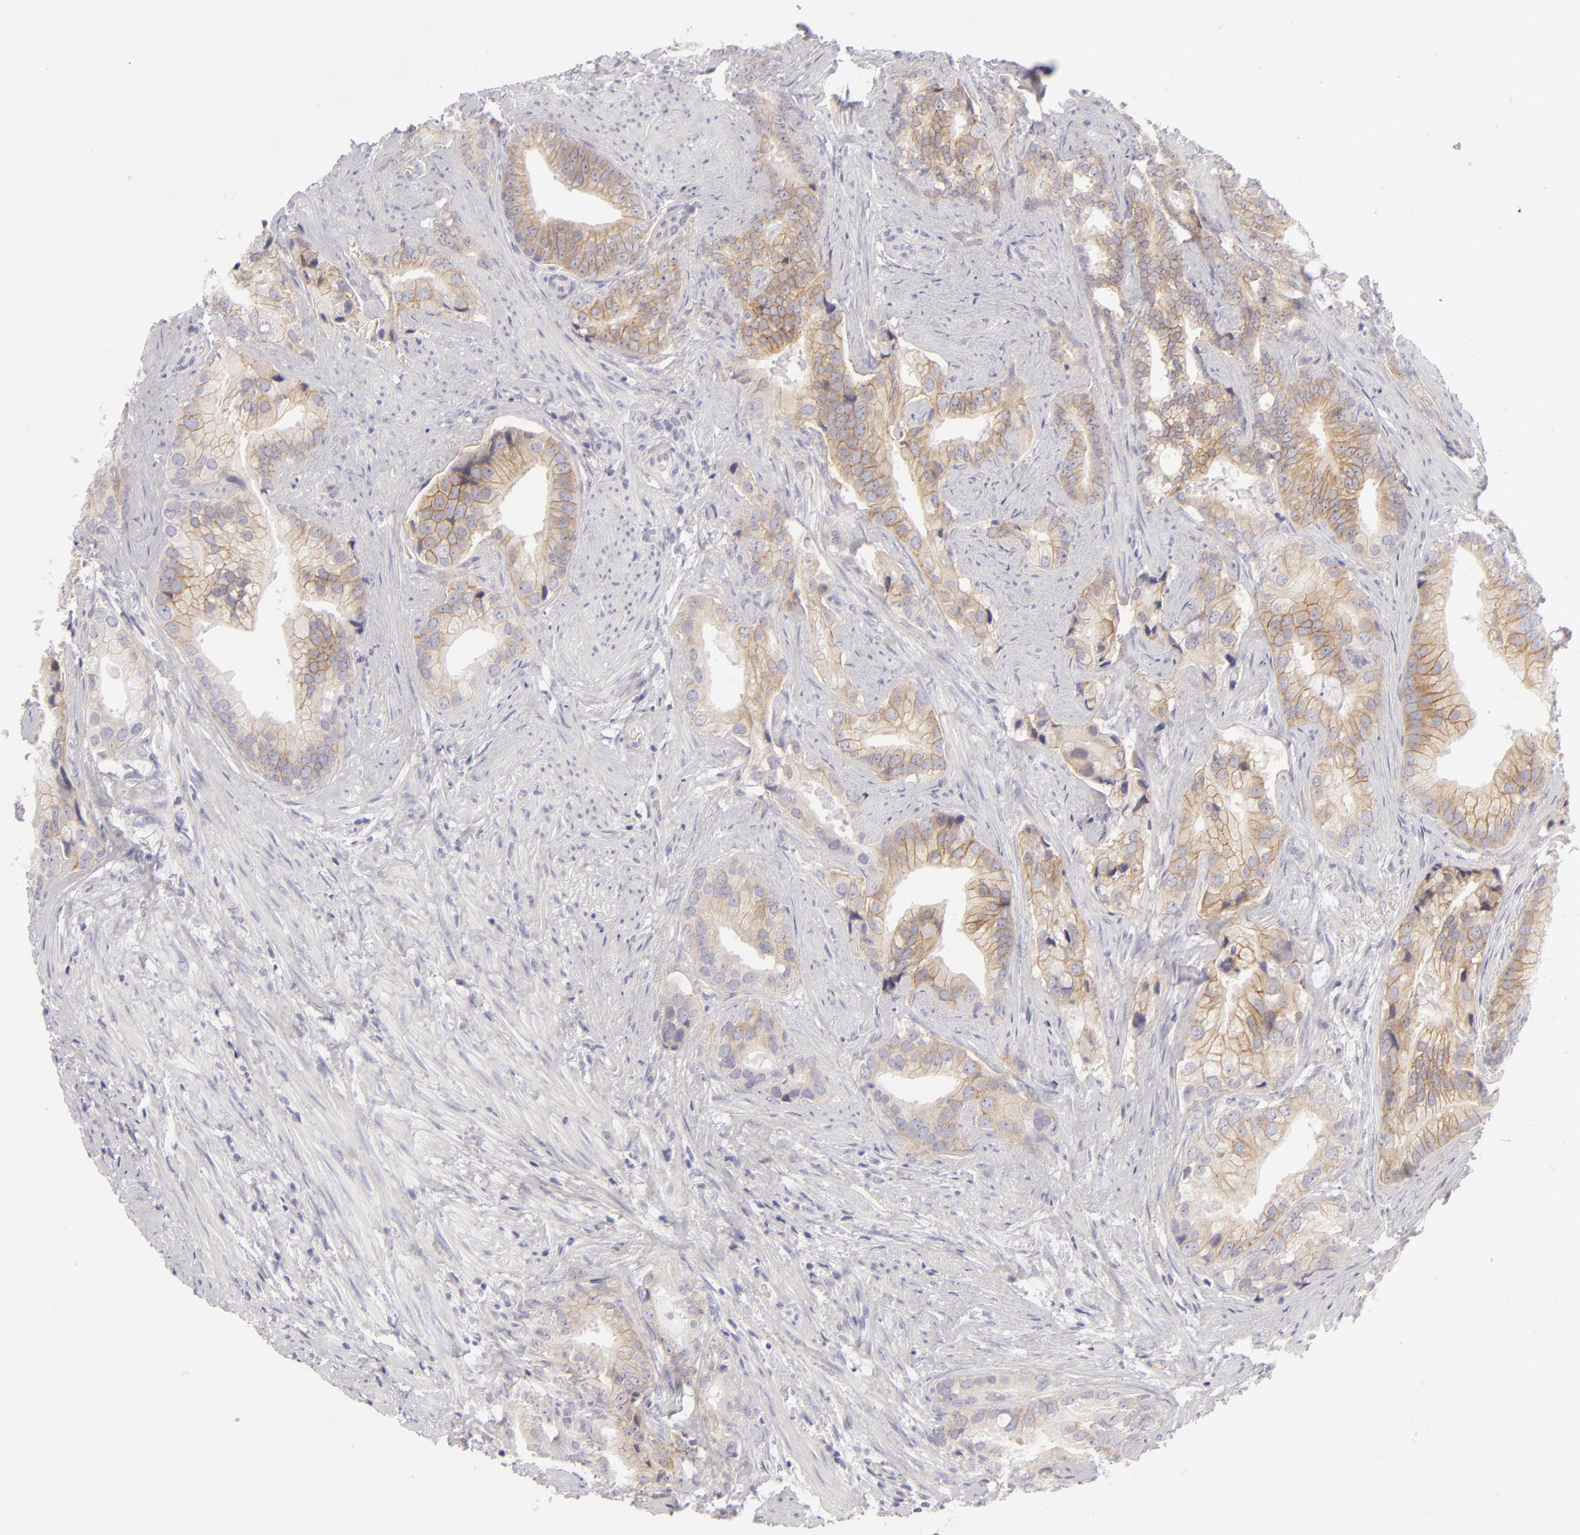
{"staining": {"intensity": "weak", "quantity": ">75%", "location": "cytoplasmic/membranous"}, "tissue": "prostate cancer", "cell_type": "Tumor cells", "image_type": "cancer", "snomed": [{"axis": "morphology", "description": "Adenocarcinoma, Low grade"}, {"axis": "topography", "description": "Prostate"}], "caption": "Weak cytoplasmic/membranous staining is identified in about >75% of tumor cells in prostate adenocarcinoma (low-grade).", "gene": "DLG4", "patient": {"sex": "male", "age": 71}}